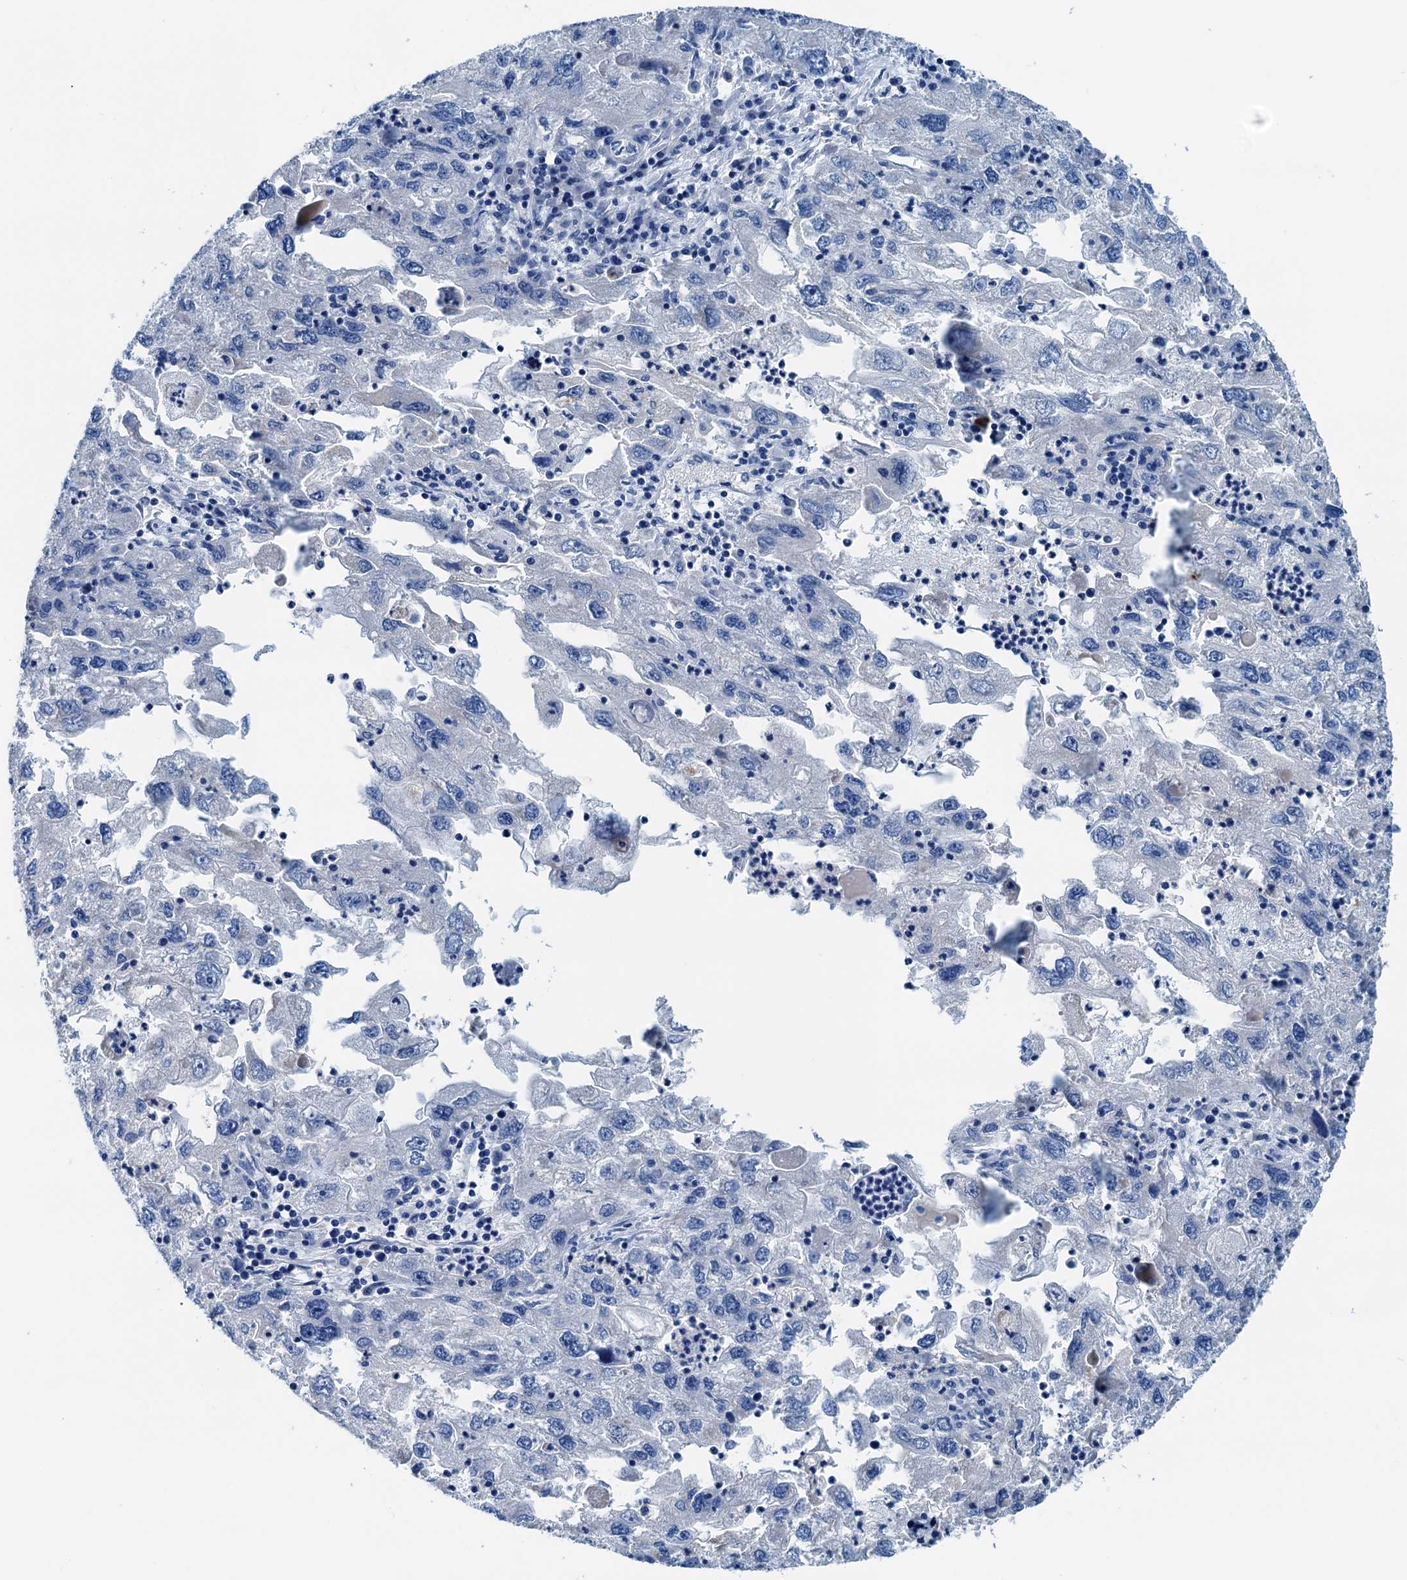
{"staining": {"intensity": "negative", "quantity": "none", "location": "none"}, "tissue": "endometrial cancer", "cell_type": "Tumor cells", "image_type": "cancer", "snomed": [{"axis": "morphology", "description": "Adenocarcinoma, NOS"}, {"axis": "topography", "description": "Endometrium"}], "caption": "Immunohistochemistry (IHC) photomicrograph of human endometrial adenocarcinoma stained for a protein (brown), which exhibits no expression in tumor cells. (DAB immunohistochemistry, high magnification).", "gene": "C1QTNF4", "patient": {"sex": "female", "age": 49}}